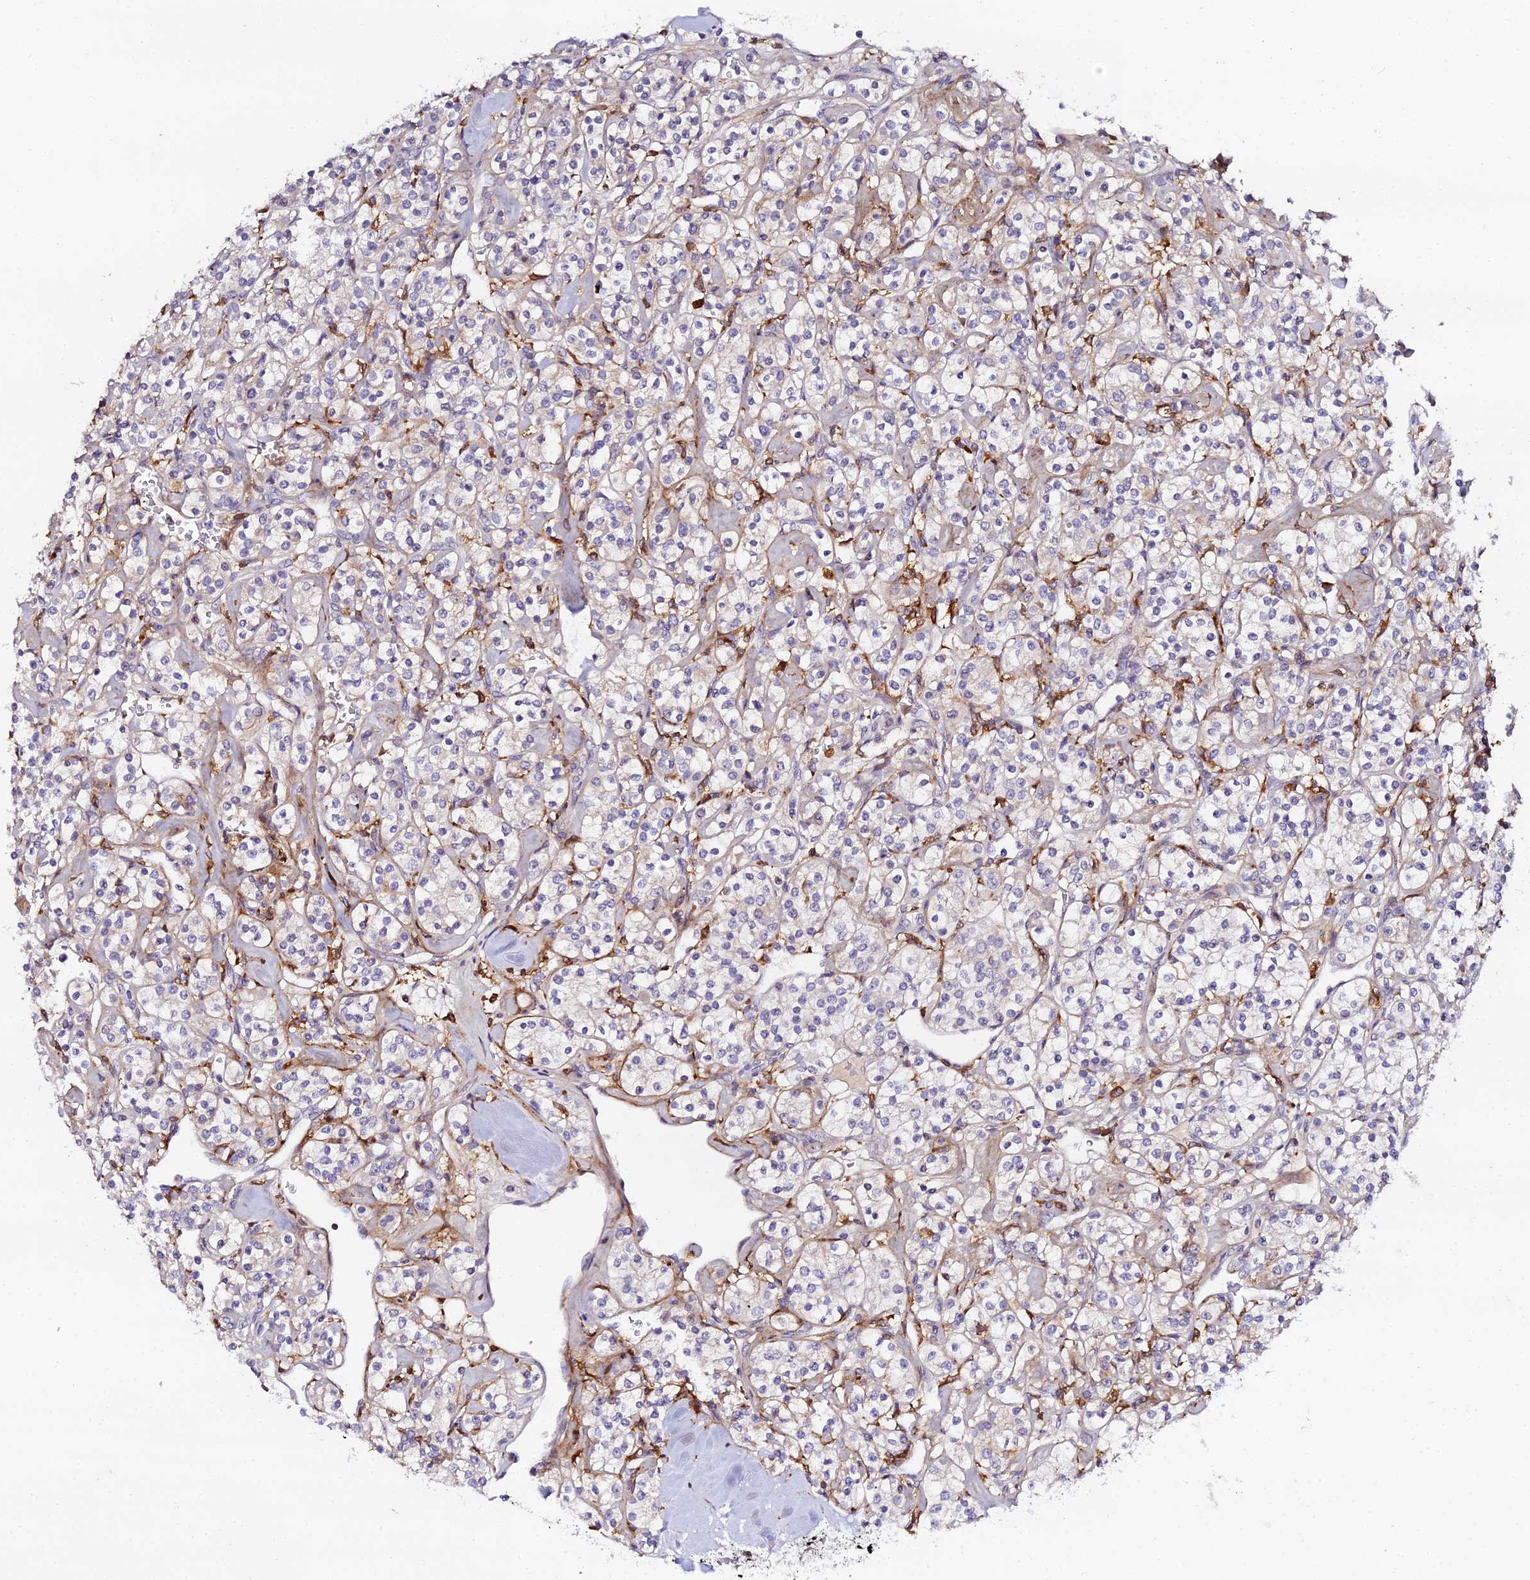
{"staining": {"intensity": "negative", "quantity": "none", "location": "none"}, "tissue": "renal cancer", "cell_type": "Tumor cells", "image_type": "cancer", "snomed": [{"axis": "morphology", "description": "Adenocarcinoma, NOS"}, {"axis": "topography", "description": "Kidney"}], "caption": "IHC photomicrograph of human renal cancer (adenocarcinoma) stained for a protein (brown), which demonstrates no positivity in tumor cells.", "gene": "IL4I1", "patient": {"sex": "male", "age": 77}}